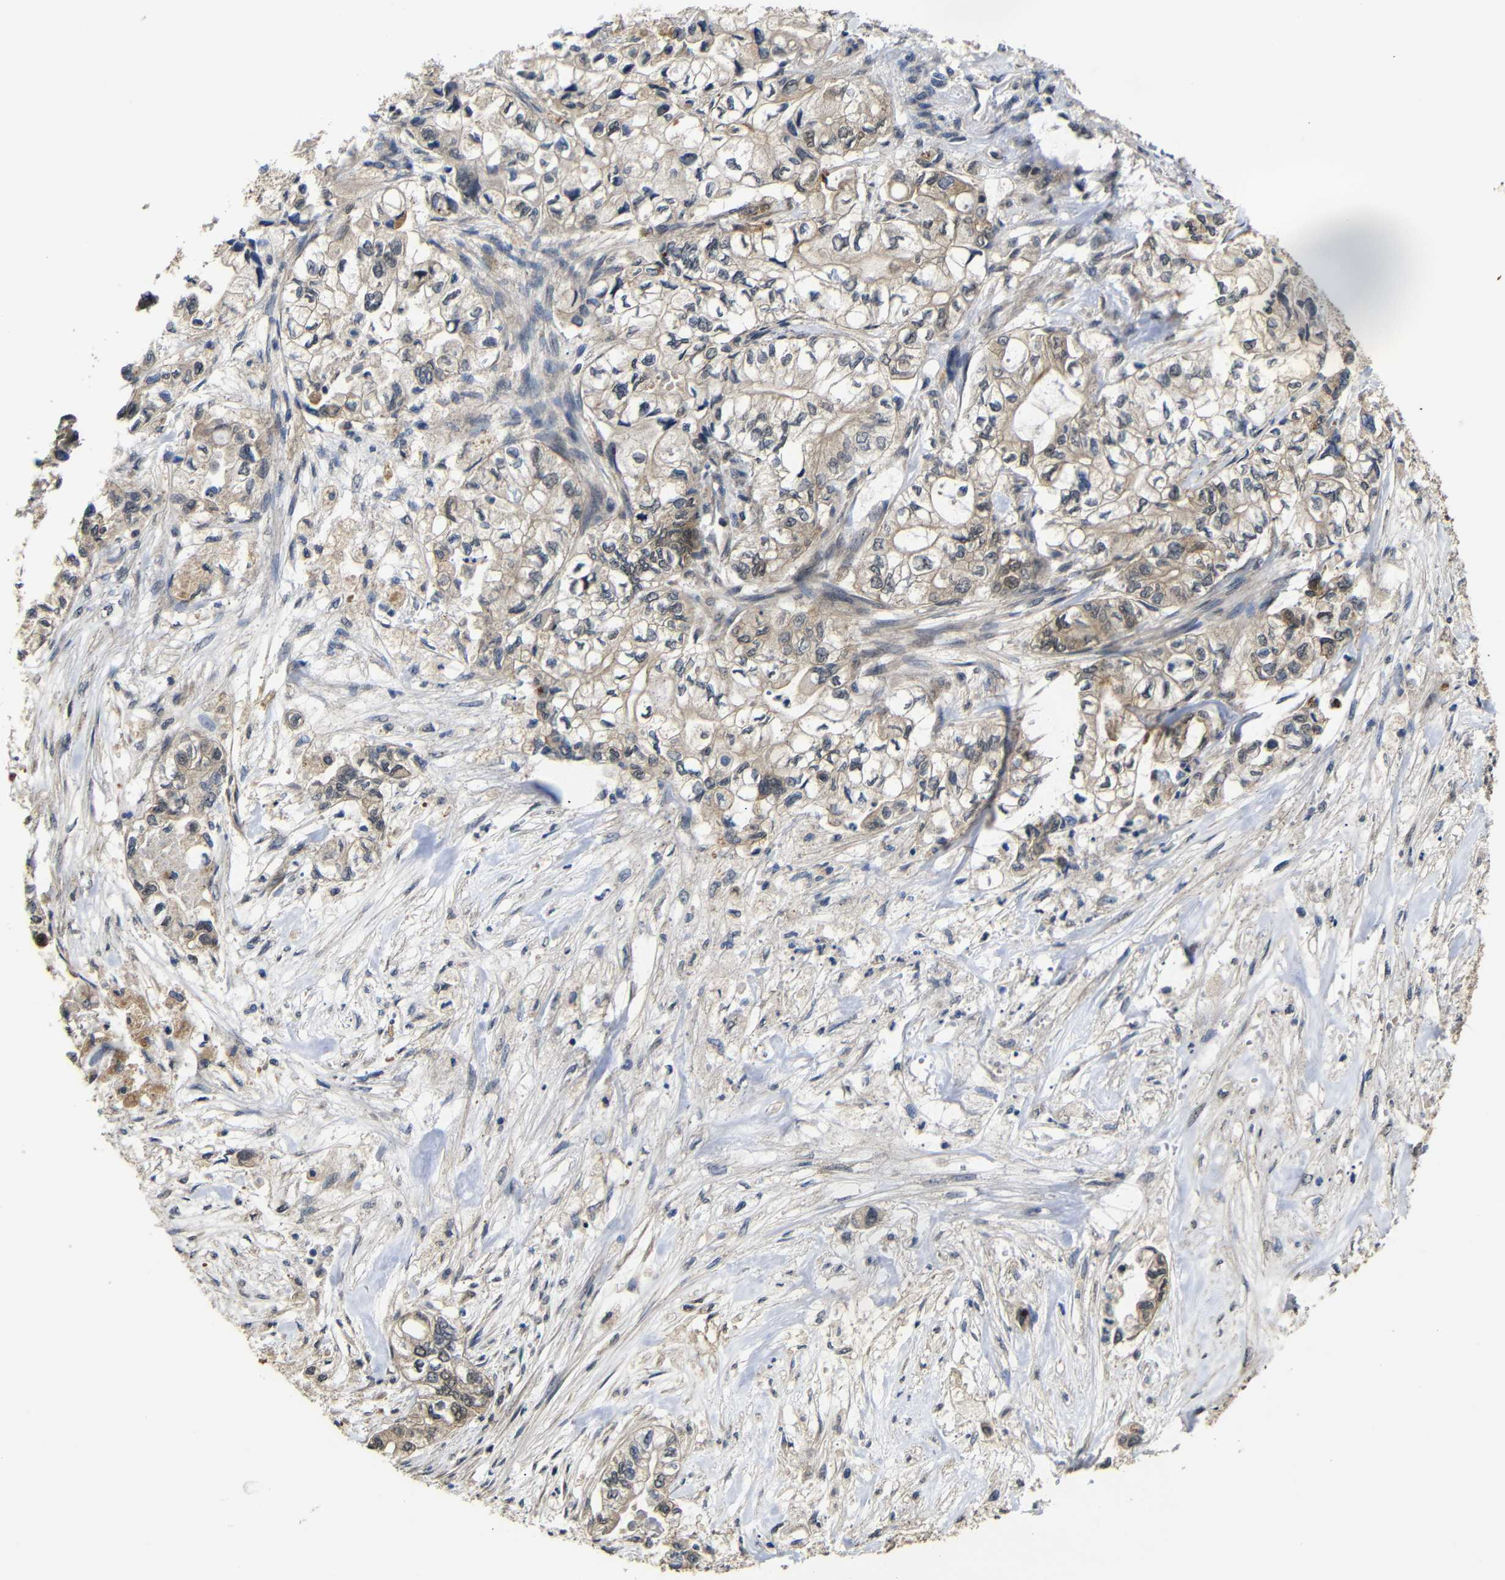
{"staining": {"intensity": "weak", "quantity": ">75%", "location": "cytoplasmic/membranous"}, "tissue": "pancreatic cancer", "cell_type": "Tumor cells", "image_type": "cancer", "snomed": [{"axis": "morphology", "description": "Adenocarcinoma, NOS"}, {"axis": "topography", "description": "Pancreas"}], "caption": "A low amount of weak cytoplasmic/membranous positivity is identified in approximately >75% of tumor cells in pancreatic cancer (adenocarcinoma) tissue.", "gene": "ATG12", "patient": {"sex": "male", "age": 79}}